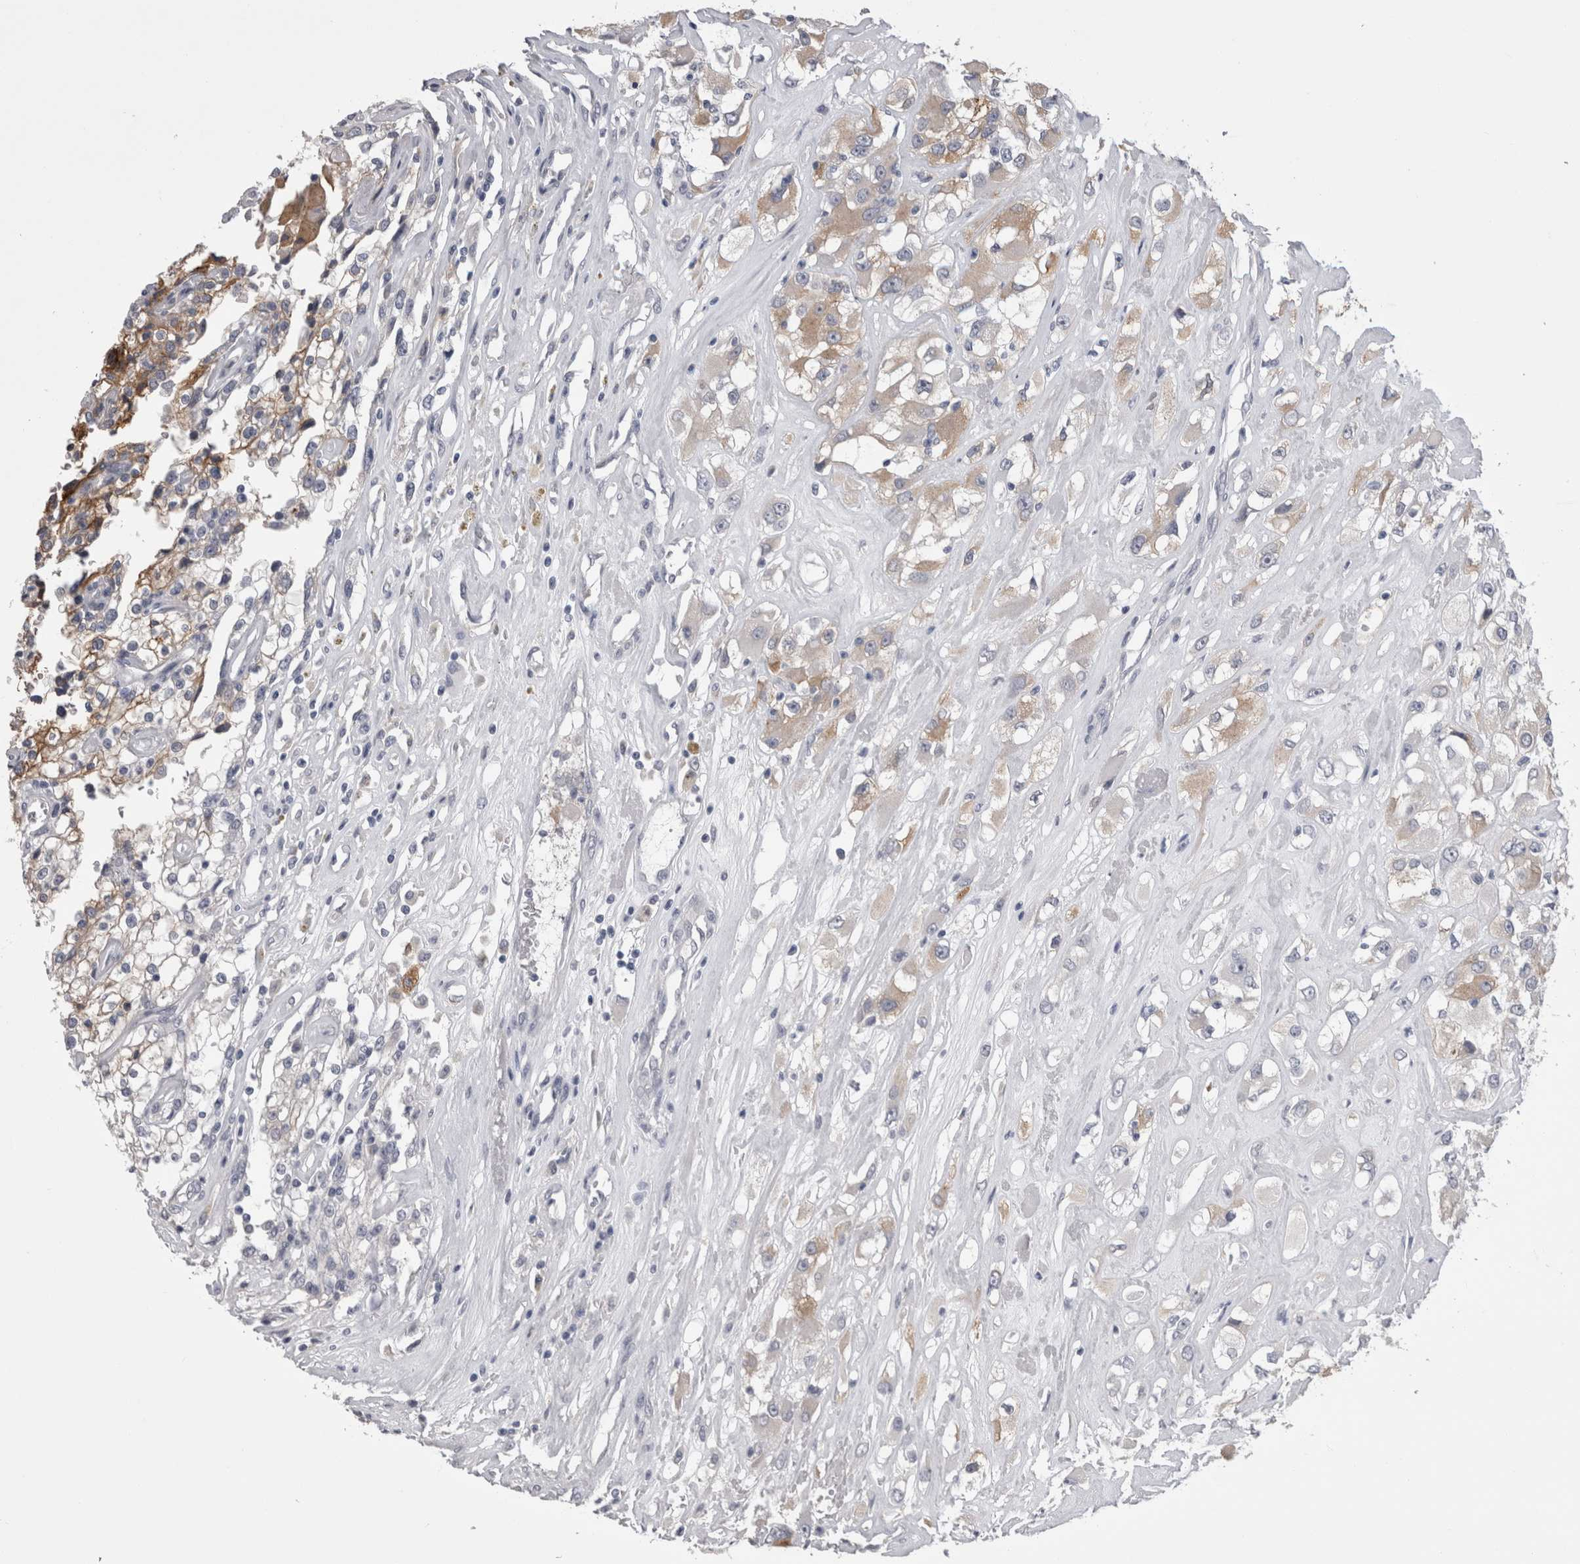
{"staining": {"intensity": "moderate", "quantity": "25%-75%", "location": "cytoplasmic/membranous"}, "tissue": "renal cancer", "cell_type": "Tumor cells", "image_type": "cancer", "snomed": [{"axis": "morphology", "description": "Adenocarcinoma, NOS"}, {"axis": "topography", "description": "Kidney"}], "caption": "Immunohistochemistry image of renal cancer stained for a protein (brown), which exhibits medium levels of moderate cytoplasmic/membranous staining in approximately 25%-75% of tumor cells.", "gene": "CDHR5", "patient": {"sex": "female", "age": 52}}